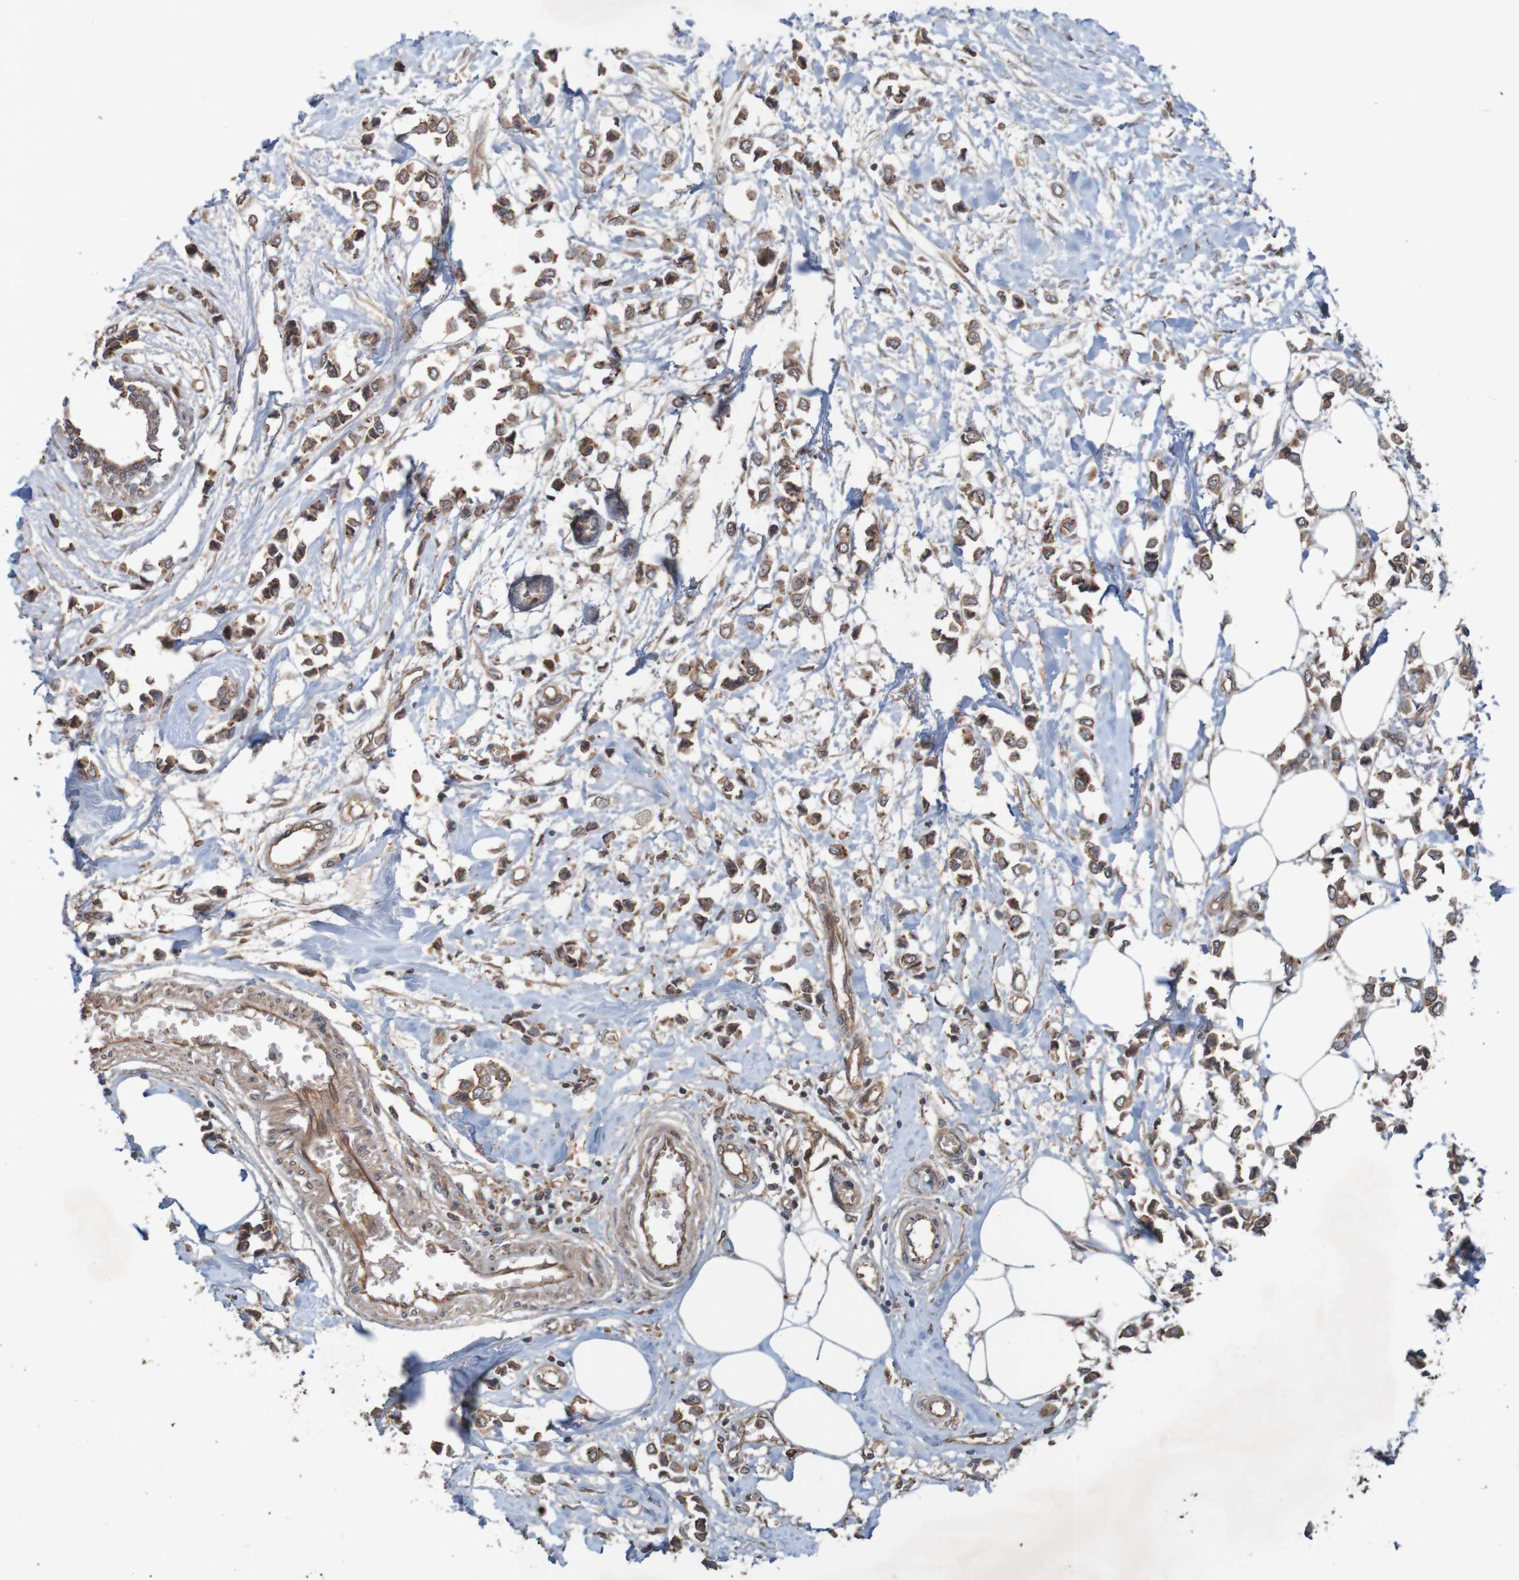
{"staining": {"intensity": "moderate", "quantity": ">75%", "location": "cytoplasmic/membranous"}, "tissue": "breast cancer", "cell_type": "Tumor cells", "image_type": "cancer", "snomed": [{"axis": "morphology", "description": "Lobular carcinoma"}, {"axis": "topography", "description": "Breast"}], "caption": "Immunohistochemistry staining of breast cancer (lobular carcinoma), which reveals medium levels of moderate cytoplasmic/membranous expression in about >75% of tumor cells indicating moderate cytoplasmic/membranous protein expression. The staining was performed using DAB (brown) for protein detection and nuclei were counterstained in hematoxylin (blue).", "gene": "ARHGEF11", "patient": {"sex": "female", "age": 51}}